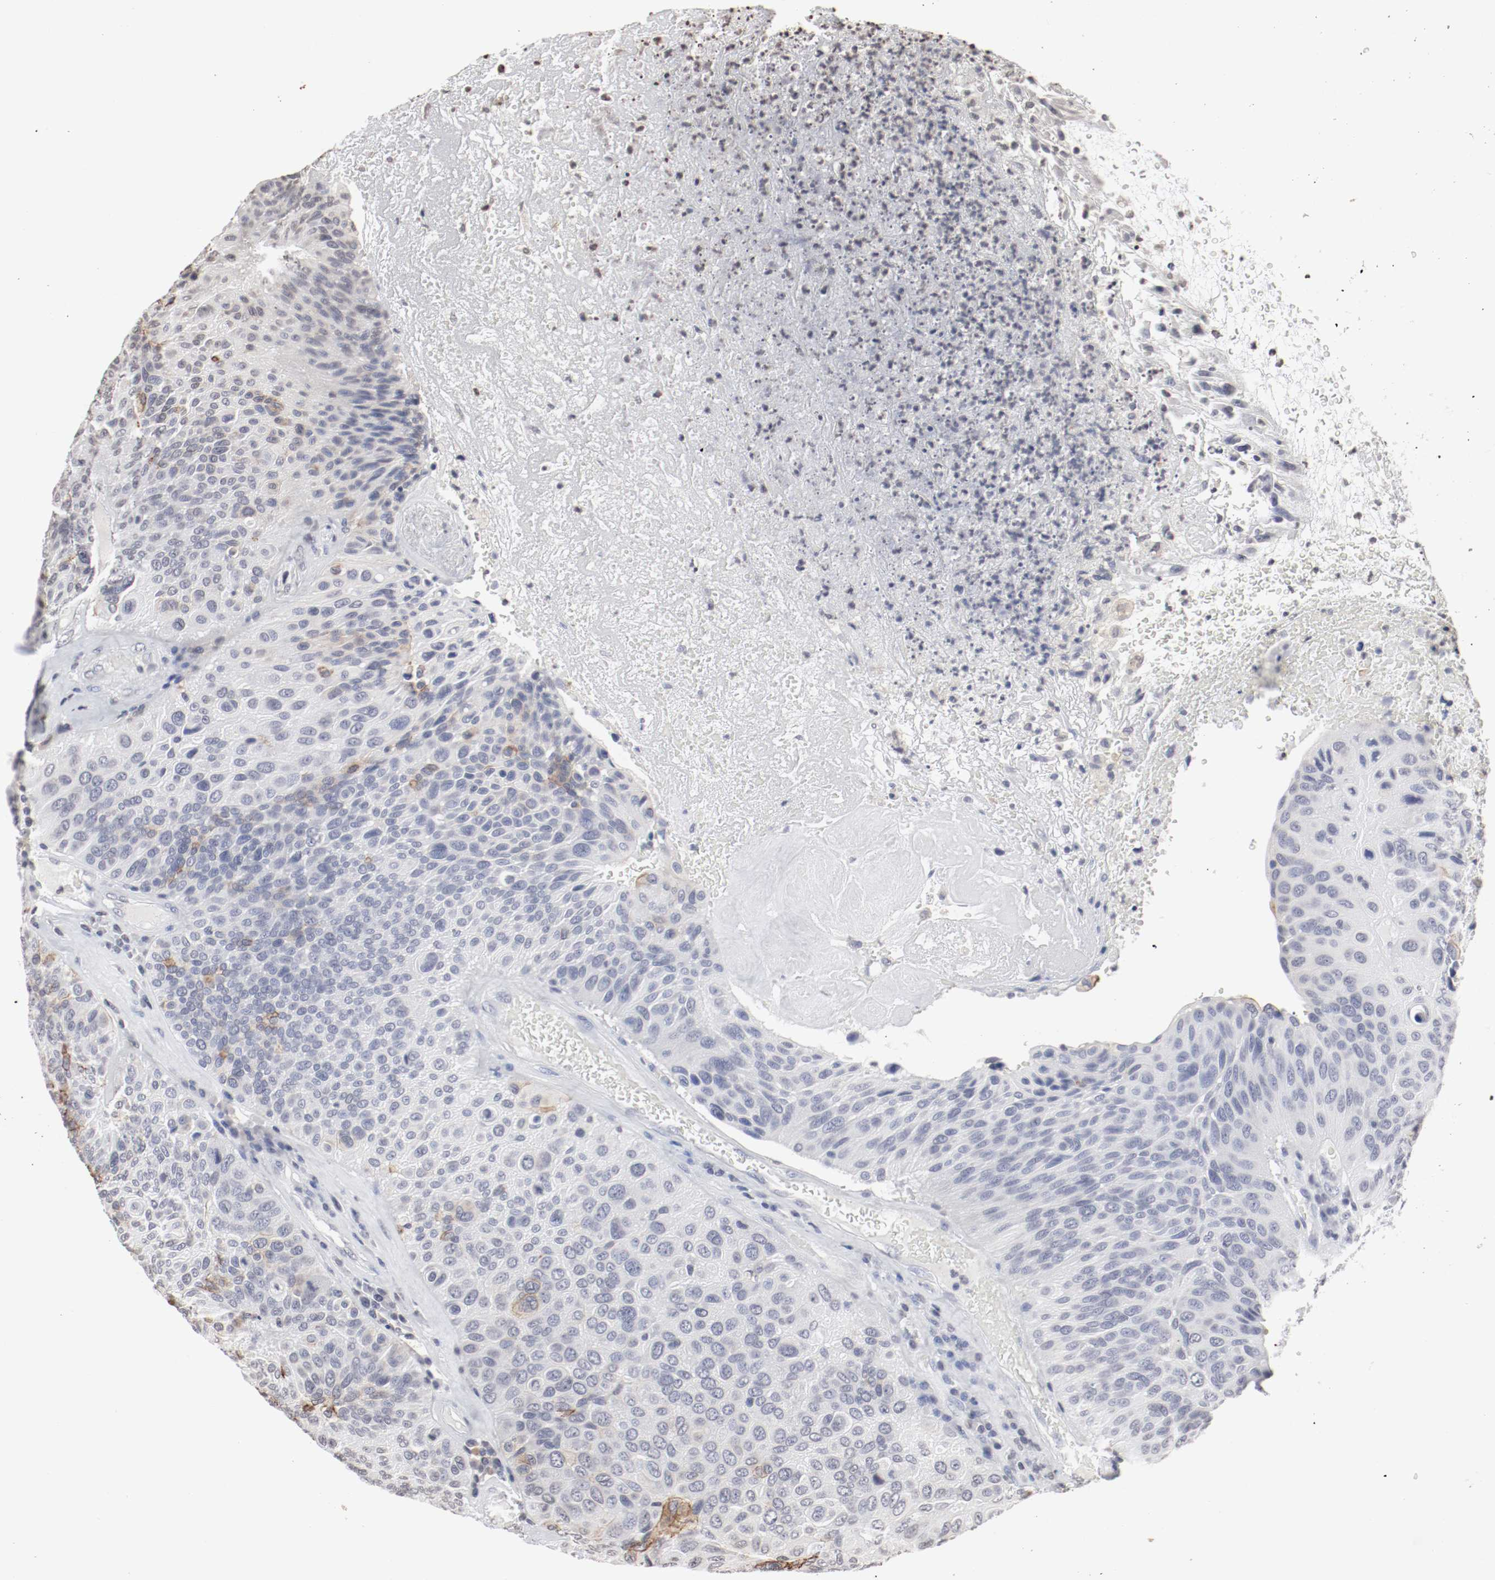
{"staining": {"intensity": "weak", "quantity": "<25%", "location": "cytoplasmic/membranous"}, "tissue": "urothelial cancer", "cell_type": "Tumor cells", "image_type": "cancer", "snomed": [{"axis": "morphology", "description": "Urothelial carcinoma, High grade"}, {"axis": "topography", "description": "Urinary bladder"}], "caption": "This is an immunohistochemistry histopathology image of human urothelial cancer. There is no expression in tumor cells.", "gene": "WASL", "patient": {"sex": "male", "age": 66}}